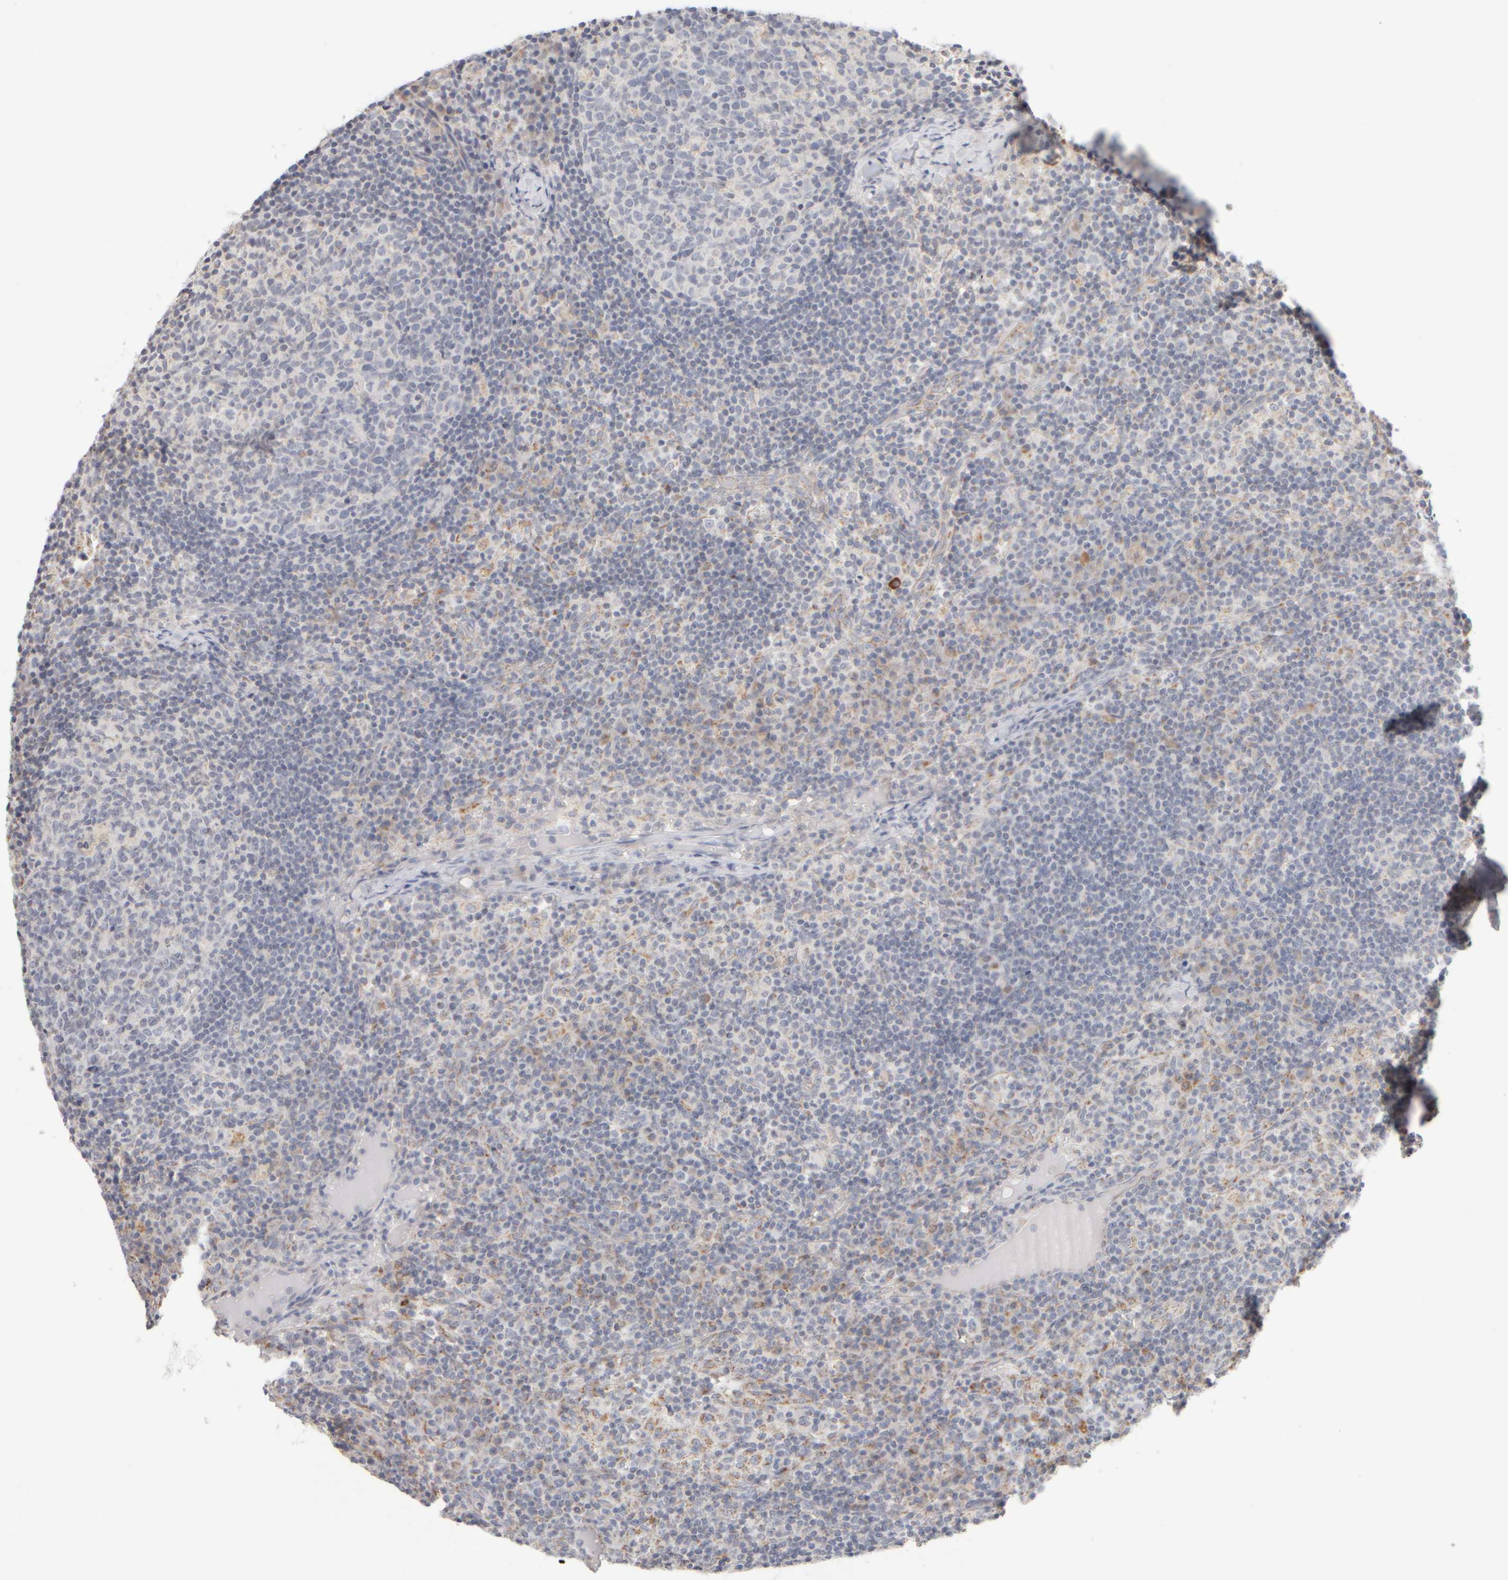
{"staining": {"intensity": "negative", "quantity": "none", "location": "none"}, "tissue": "lymph node", "cell_type": "Germinal center cells", "image_type": "normal", "snomed": [{"axis": "morphology", "description": "Normal tissue, NOS"}, {"axis": "morphology", "description": "Inflammation, NOS"}, {"axis": "topography", "description": "Lymph node"}], "caption": "Human lymph node stained for a protein using immunohistochemistry (IHC) shows no positivity in germinal center cells.", "gene": "ZNF112", "patient": {"sex": "male", "age": 55}}